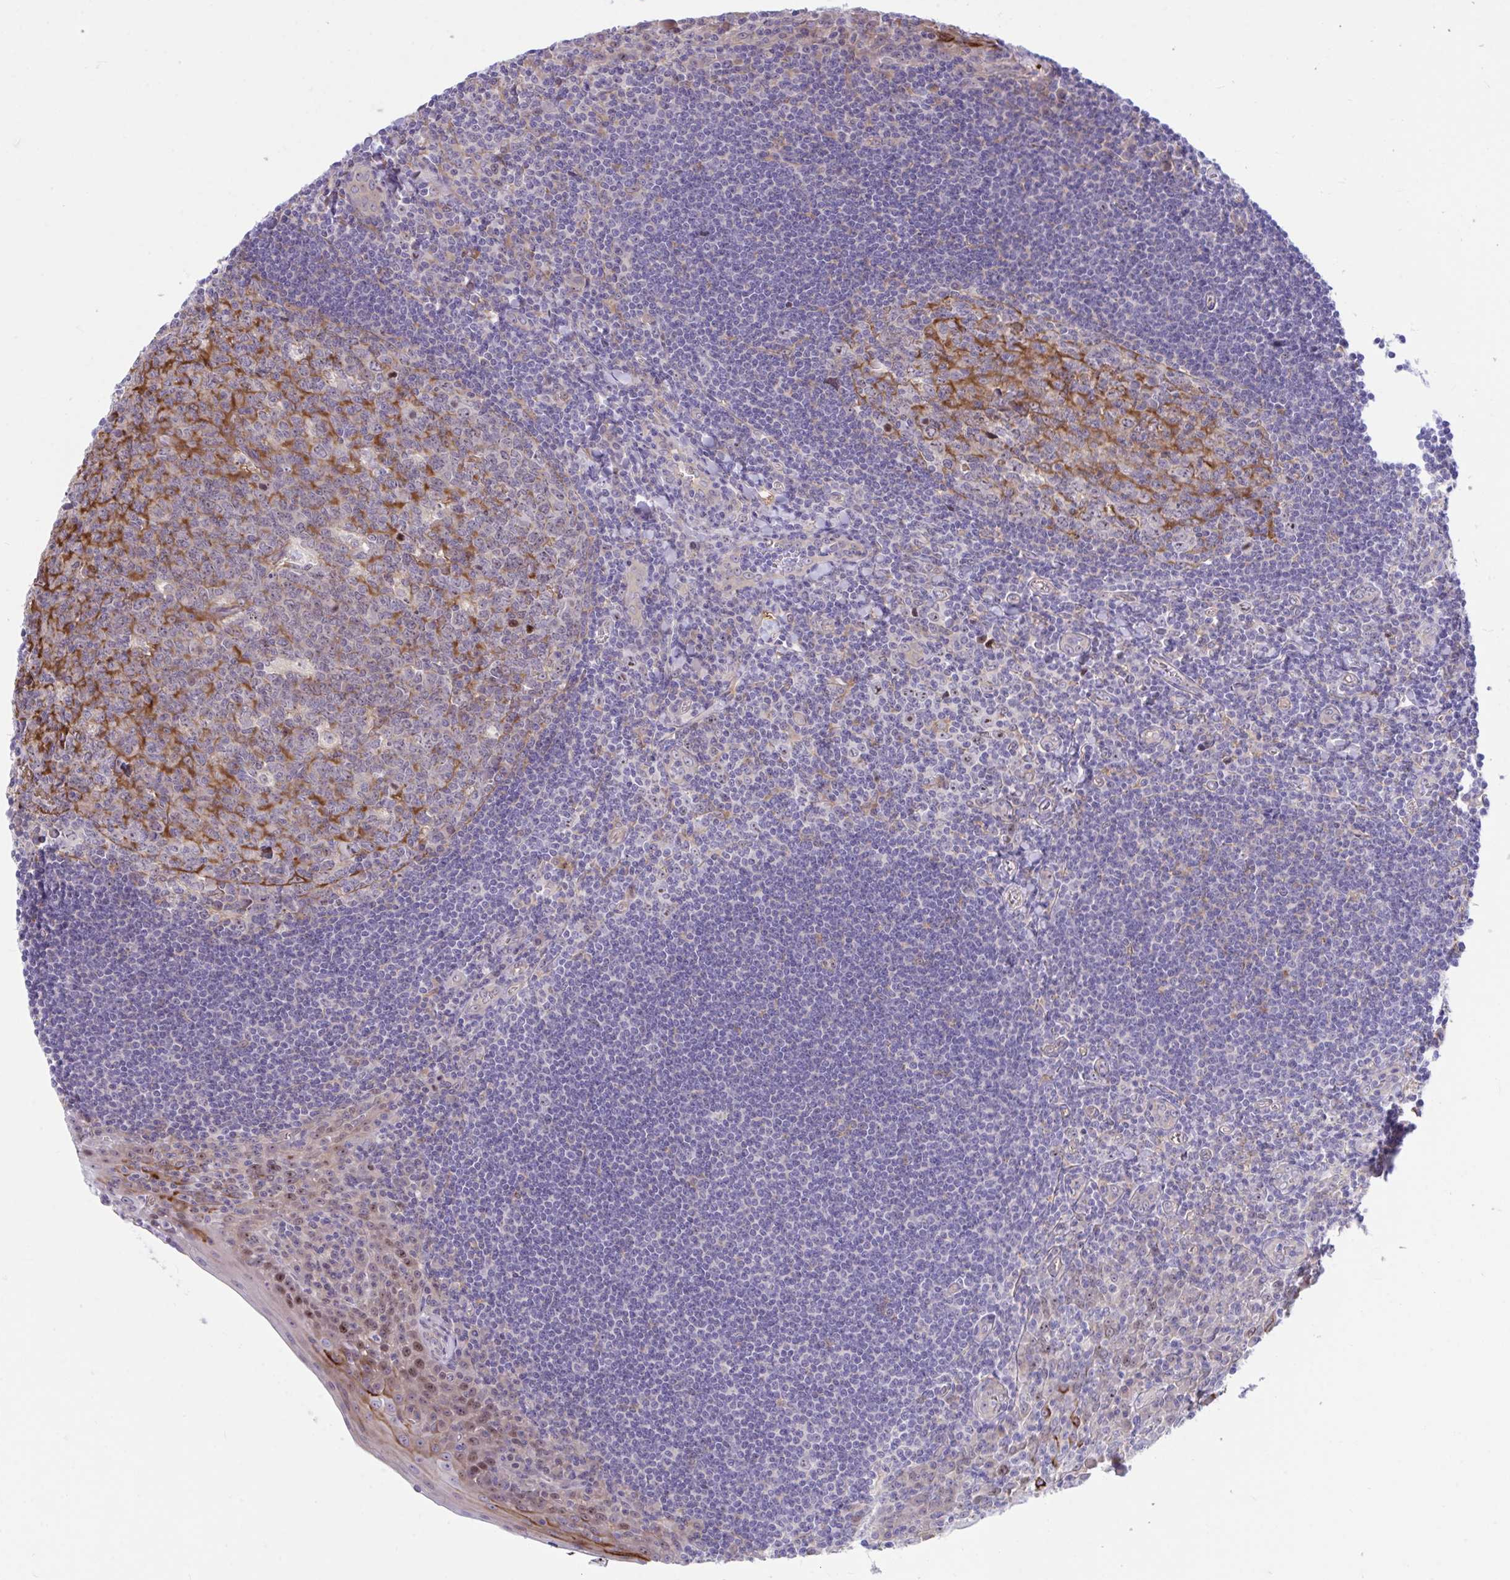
{"staining": {"intensity": "moderate", "quantity": "<25%", "location": "cytoplasmic/membranous"}, "tissue": "tonsil", "cell_type": "Germinal center cells", "image_type": "normal", "snomed": [{"axis": "morphology", "description": "Normal tissue, NOS"}, {"axis": "topography", "description": "Tonsil"}], "caption": "The immunohistochemical stain shows moderate cytoplasmic/membranous expression in germinal center cells of unremarkable tonsil. (Brightfield microscopy of DAB IHC at high magnification).", "gene": "CENPQ", "patient": {"sex": "male", "age": 27}}